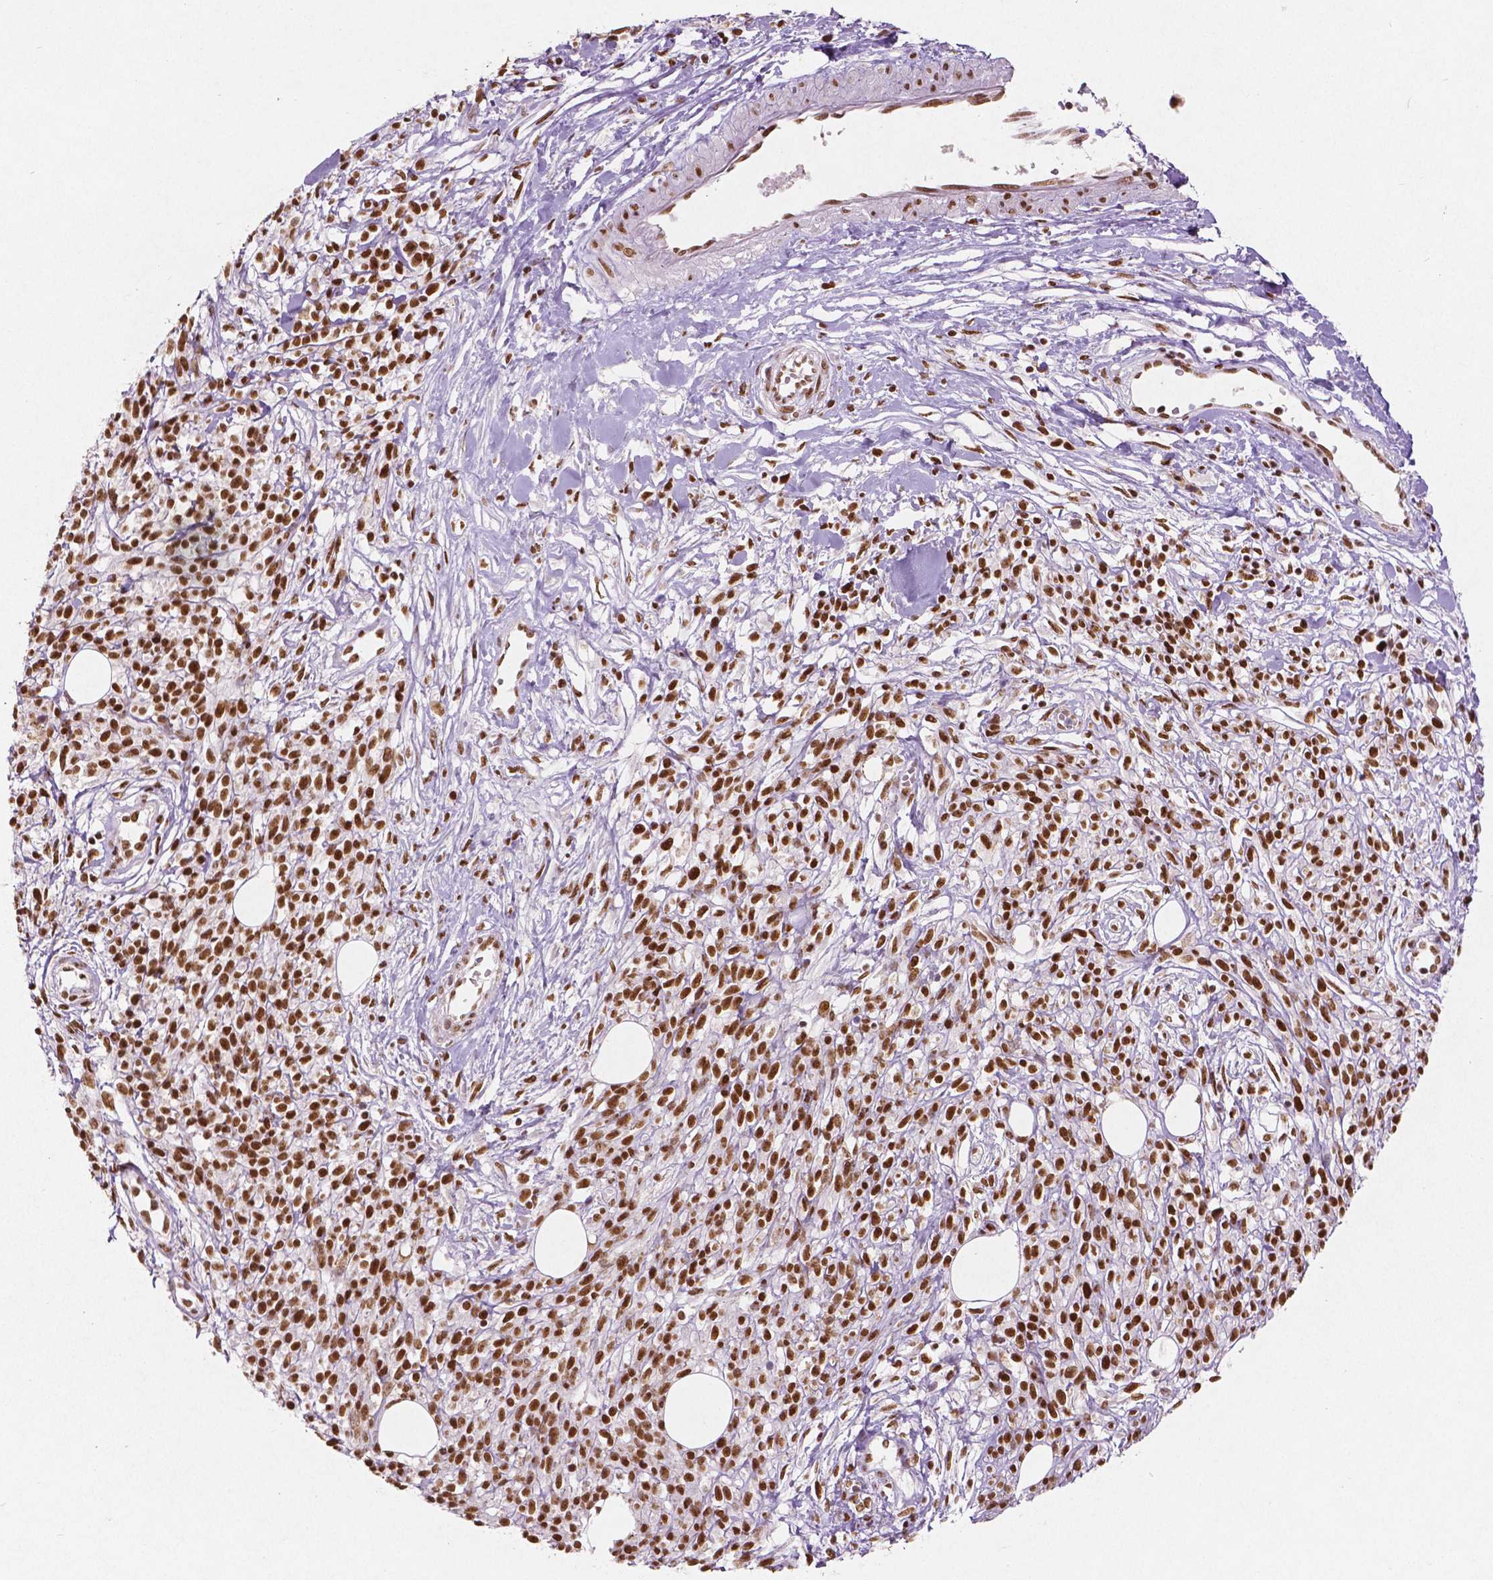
{"staining": {"intensity": "moderate", "quantity": ">75%", "location": "nuclear"}, "tissue": "melanoma", "cell_type": "Tumor cells", "image_type": "cancer", "snomed": [{"axis": "morphology", "description": "Malignant melanoma, NOS"}, {"axis": "topography", "description": "Skin"}, {"axis": "topography", "description": "Skin of trunk"}], "caption": "Brown immunohistochemical staining in human malignant melanoma demonstrates moderate nuclear staining in about >75% of tumor cells.", "gene": "BRD4", "patient": {"sex": "male", "age": 74}}